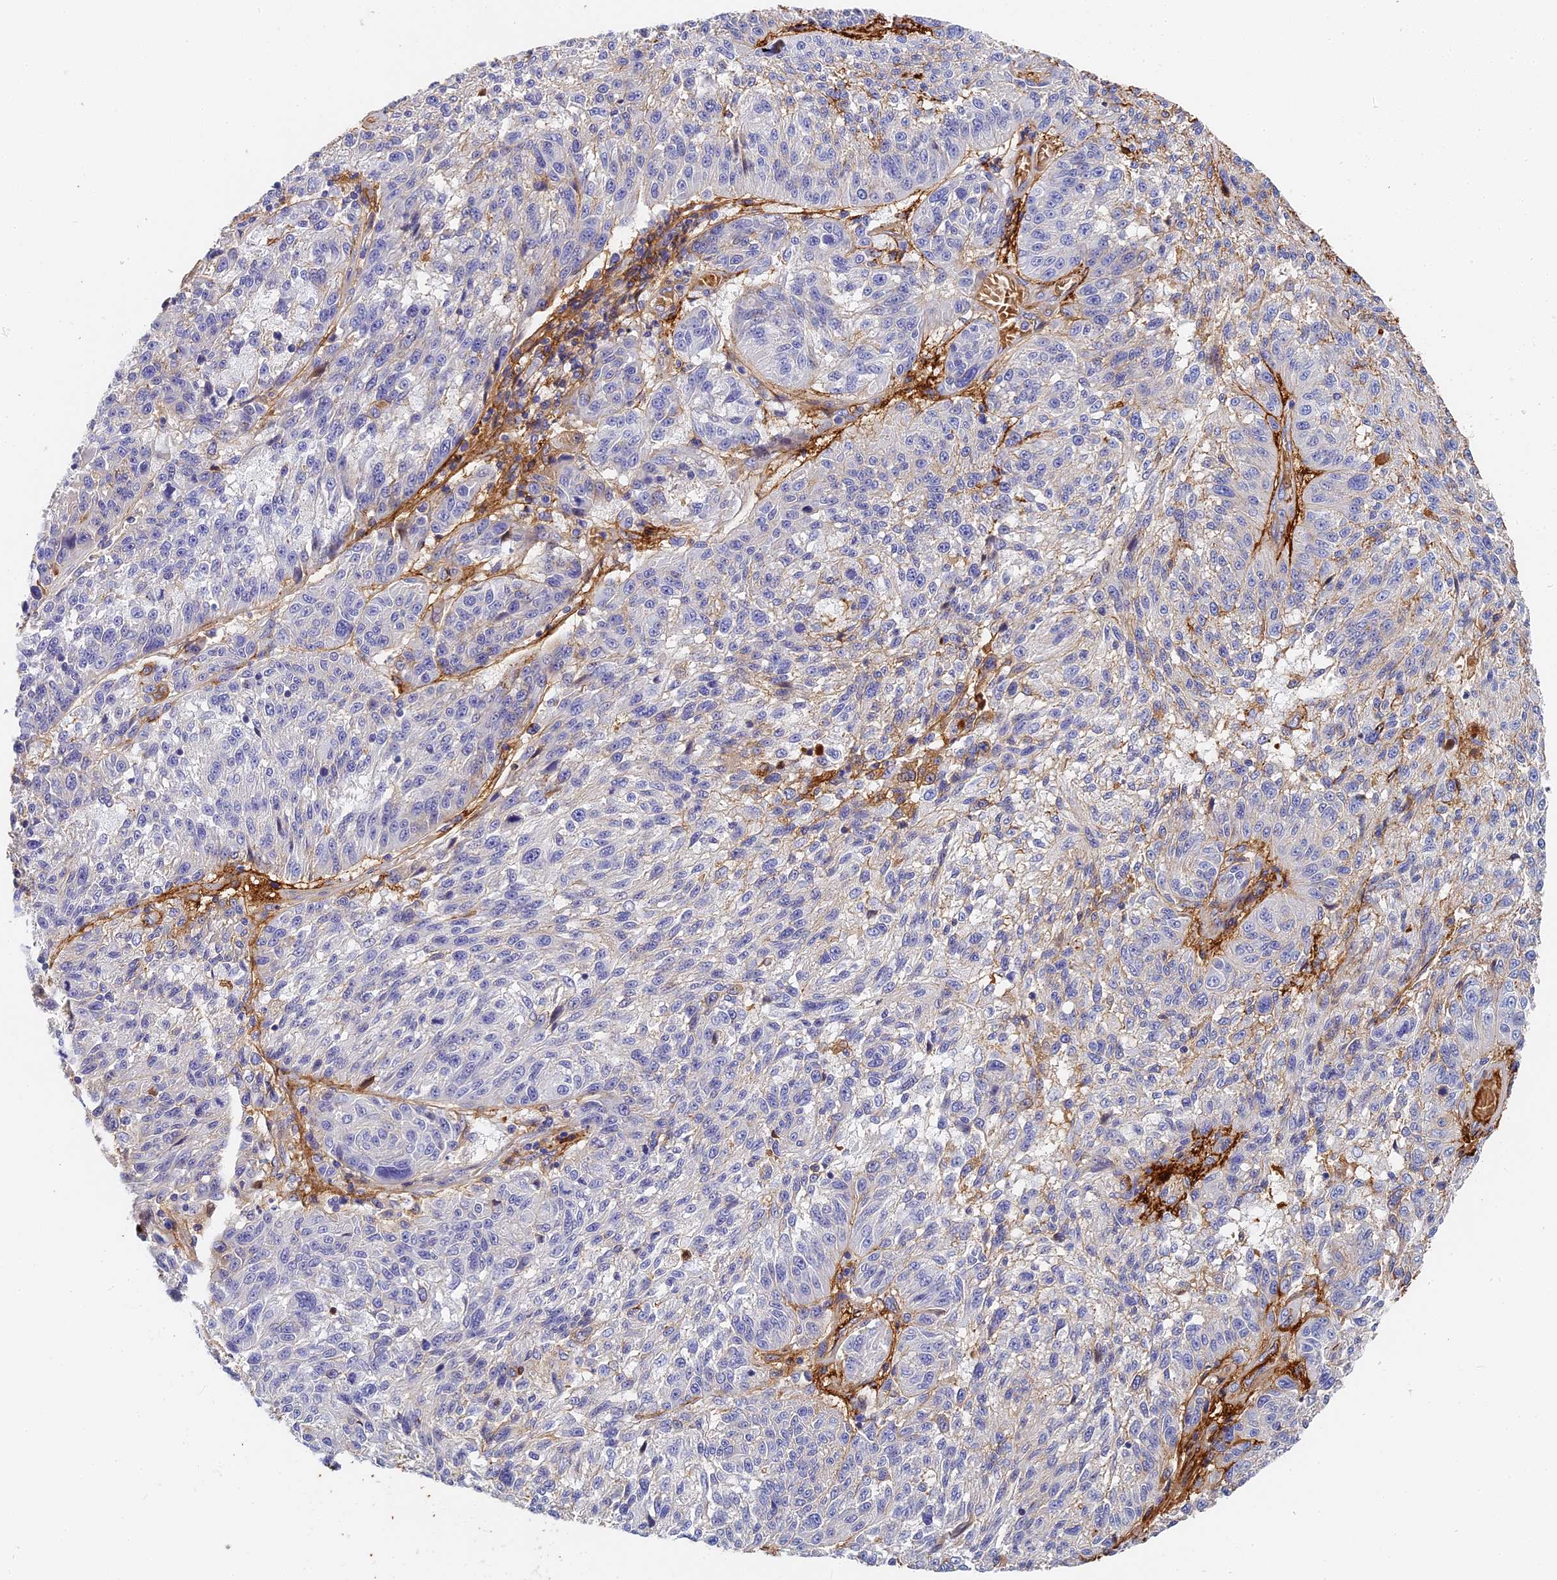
{"staining": {"intensity": "negative", "quantity": "none", "location": "none"}, "tissue": "melanoma", "cell_type": "Tumor cells", "image_type": "cancer", "snomed": [{"axis": "morphology", "description": "Malignant melanoma, NOS"}, {"axis": "topography", "description": "Skin"}], "caption": "The immunohistochemistry image has no significant expression in tumor cells of melanoma tissue.", "gene": "ITIH1", "patient": {"sex": "male", "age": 53}}